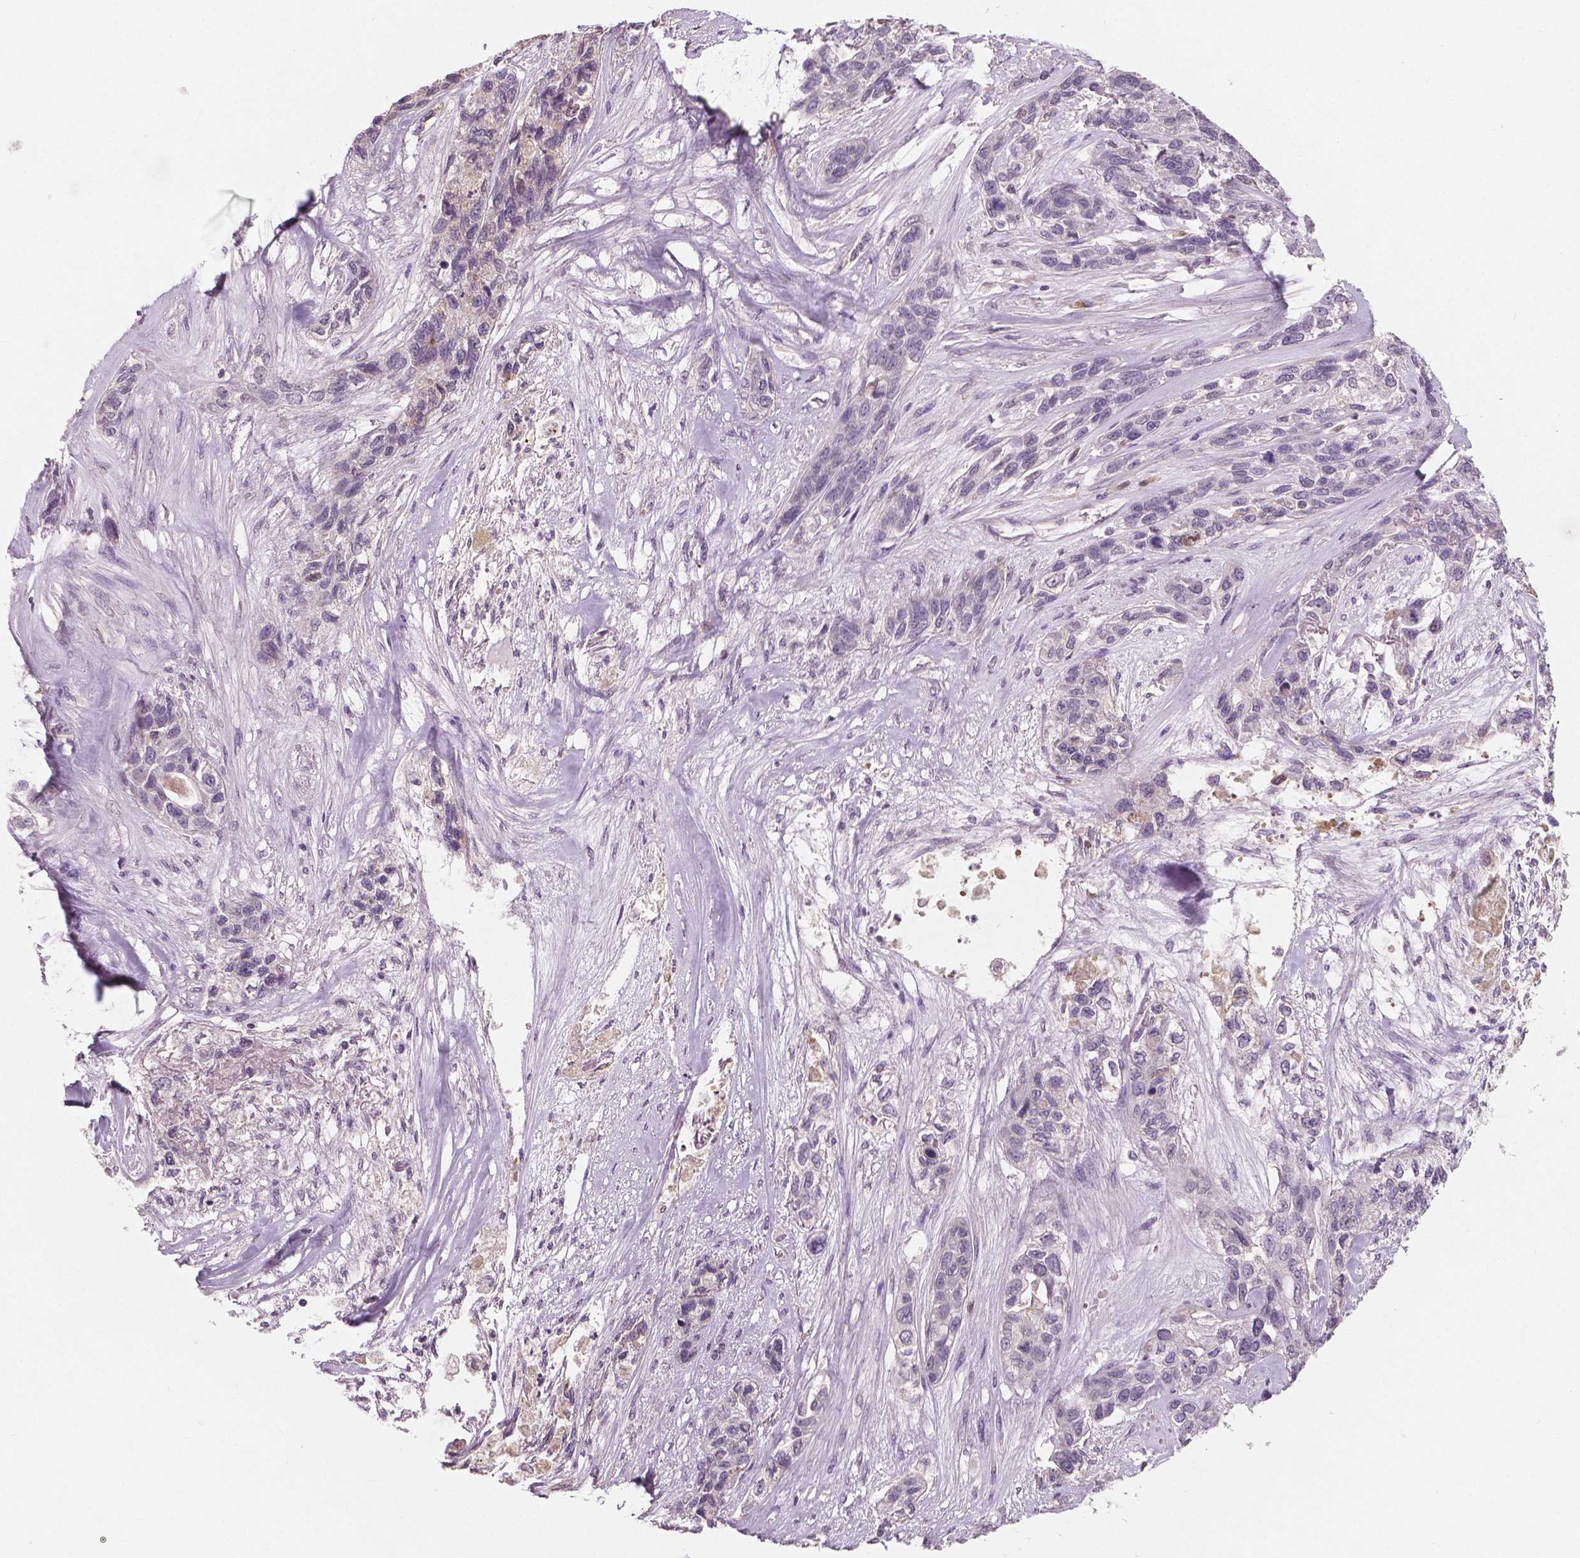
{"staining": {"intensity": "negative", "quantity": "none", "location": "none"}, "tissue": "lung cancer", "cell_type": "Tumor cells", "image_type": "cancer", "snomed": [{"axis": "morphology", "description": "Squamous cell carcinoma, NOS"}, {"axis": "topography", "description": "Lung"}], "caption": "Immunohistochemistry (IHC) micrograph of lung cancer stained for a protein (brown), which shows no positivity in tumor cells.", "gene": "RNASE7", "patient": {"sex": "female", "age": 70}}